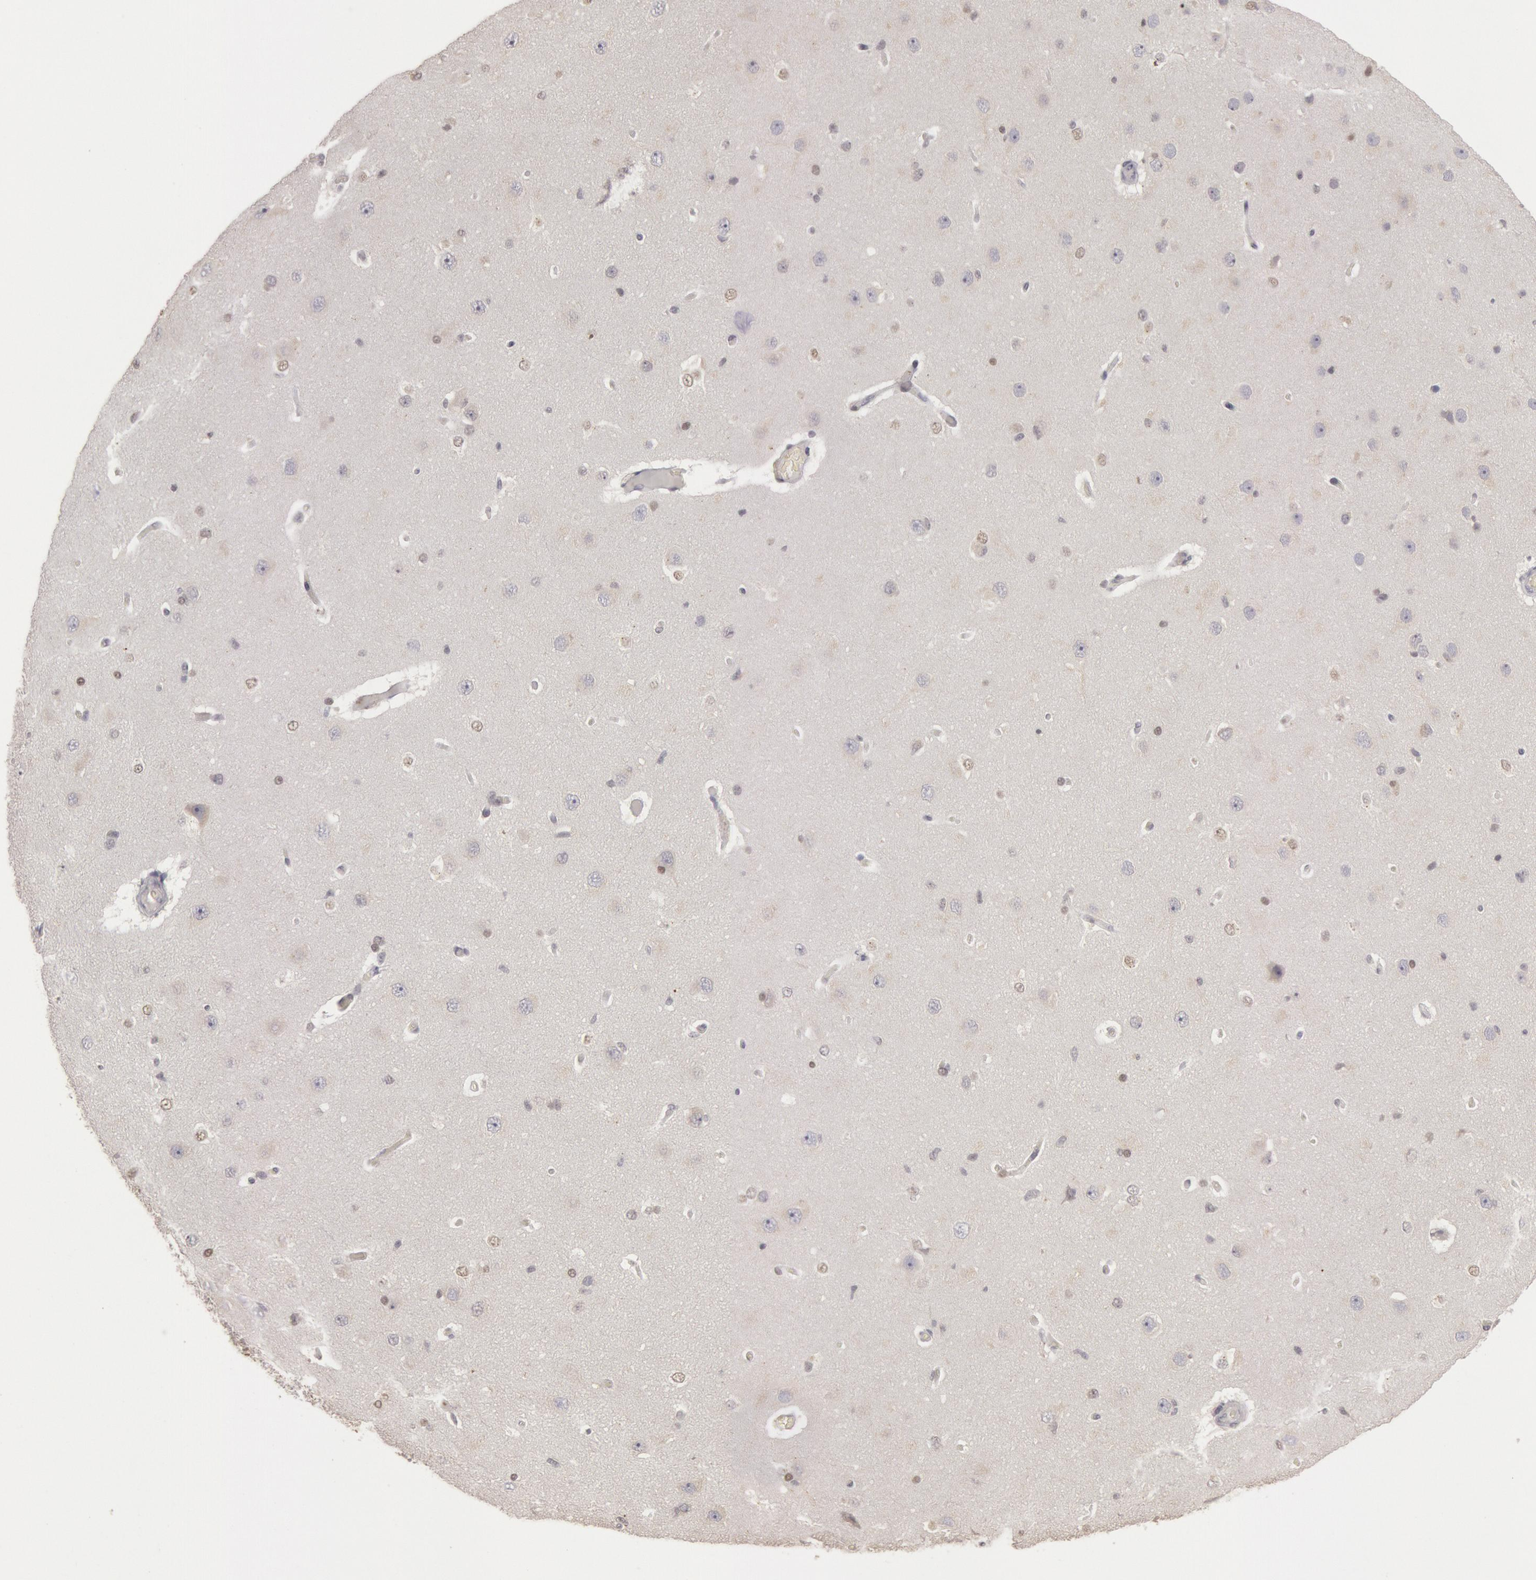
{"staining": {"intensity": "negative", "quantity": "none", "location": "none"}, "tissue": "cerebral cortex", "cell_type": "Endothelial cells", "image_type": "normal", "snomed": [{"axis": "morphology", "description": "Normal tissue, NOS"}, {"axis": "topography", "description": "Cerebral cortex"}], "caption": "Immunohistochemistry (IHC) of unremarkable human cerebral cortex reveals no staining in endothelial cells. (DAB (3,3'-diaminobenzidine) immunohistochemistry visualized using brightfield microscopy, high magnification).", "gene": "RIMBP3B", "patient": {"sex": "female", "age": 45}}